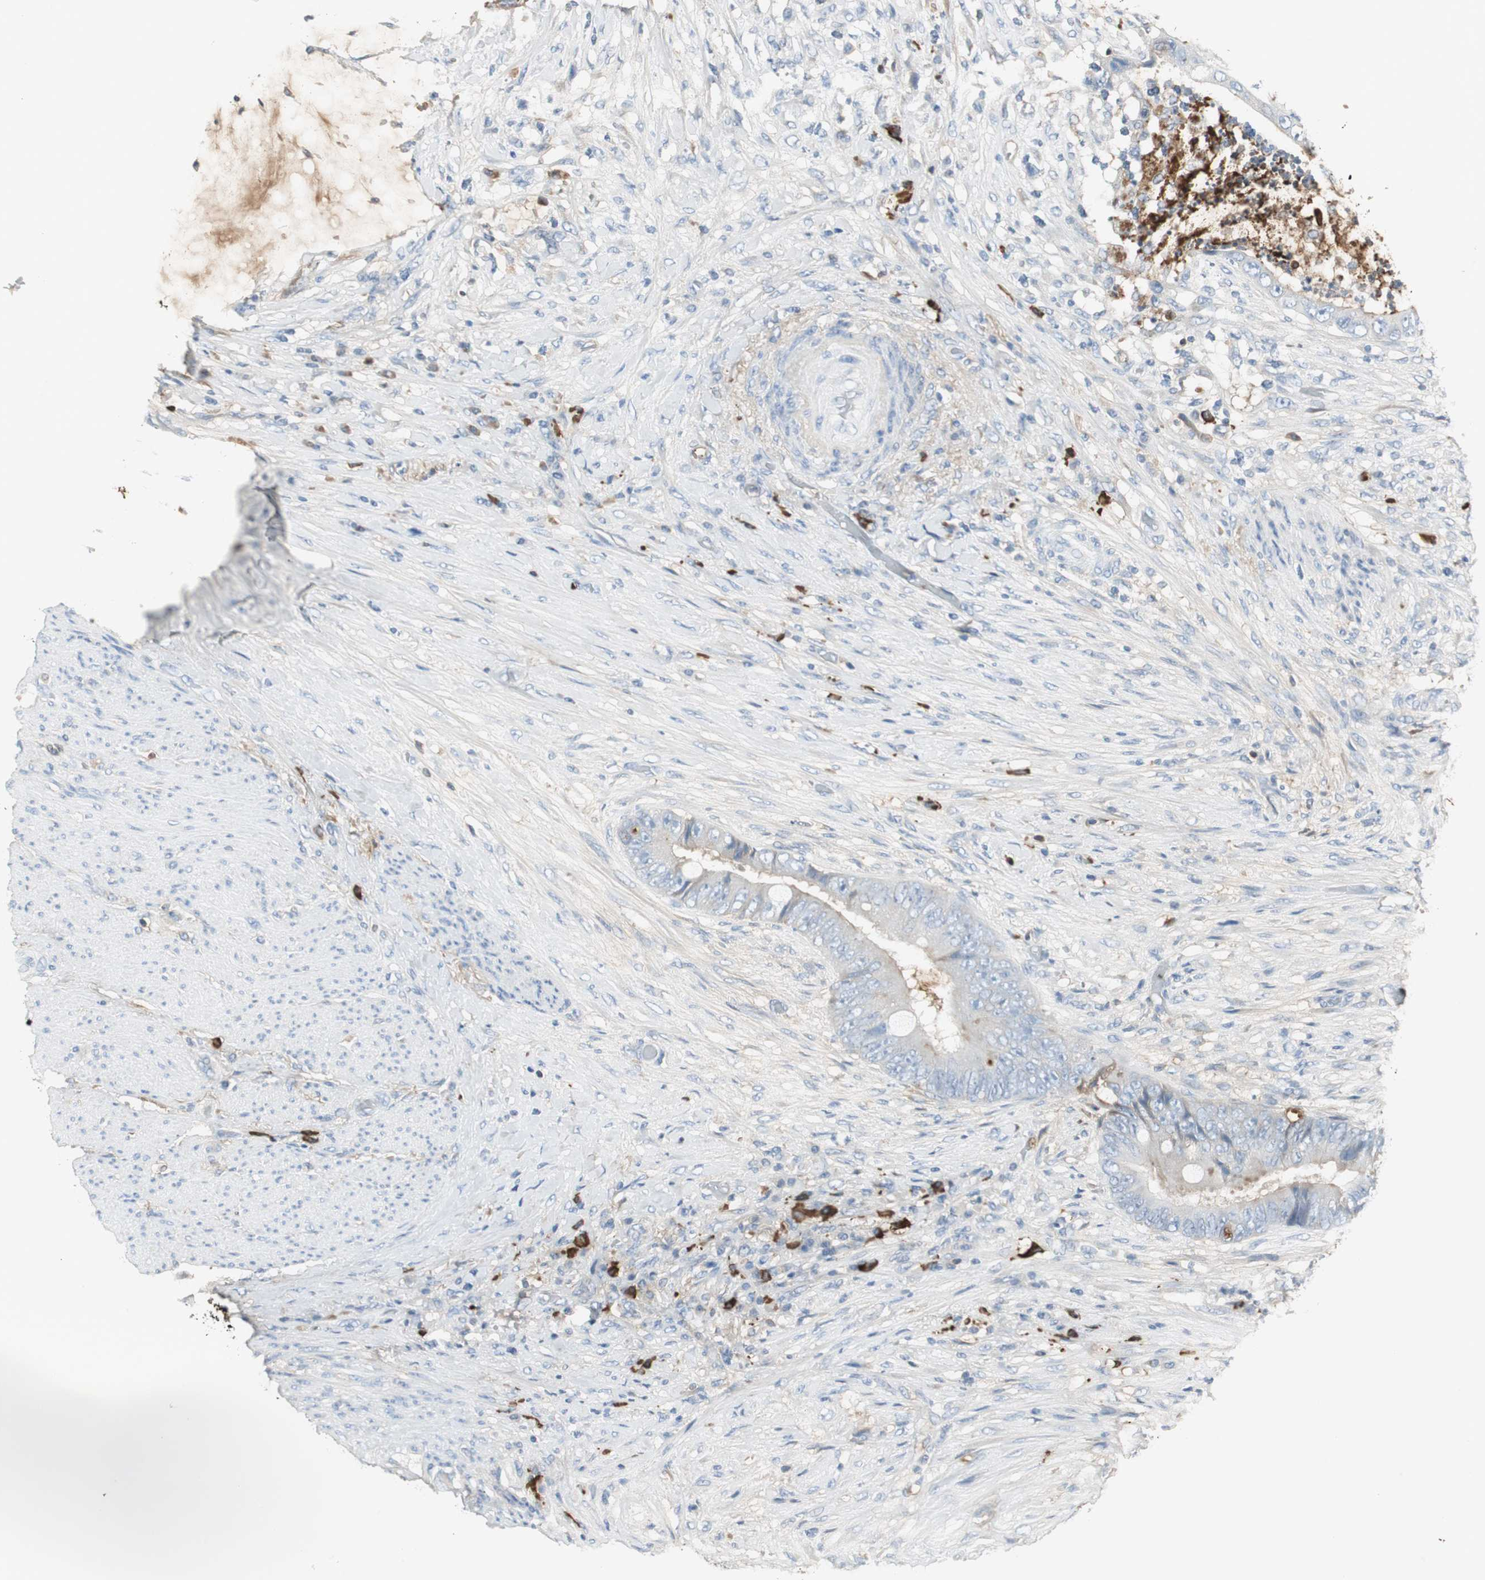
{"staining": {"intensity": "negative", "quantity": "none", "location": "none"}, "tissue": "colorectal cancer", "cell_type": "Tumor cells", "image_type": "cancer", "snomed": [{"axis": "morphology", "description": "Adenocarcinoma, NOS"}, {"axis": "topography", "description": "Rectum"}], "caption": "Tumor cells are negative for brown protein staining in colorectal adenocarcinoma.", "gene": "IGHA1", "patient": {"sex": "female", "age": 77}}